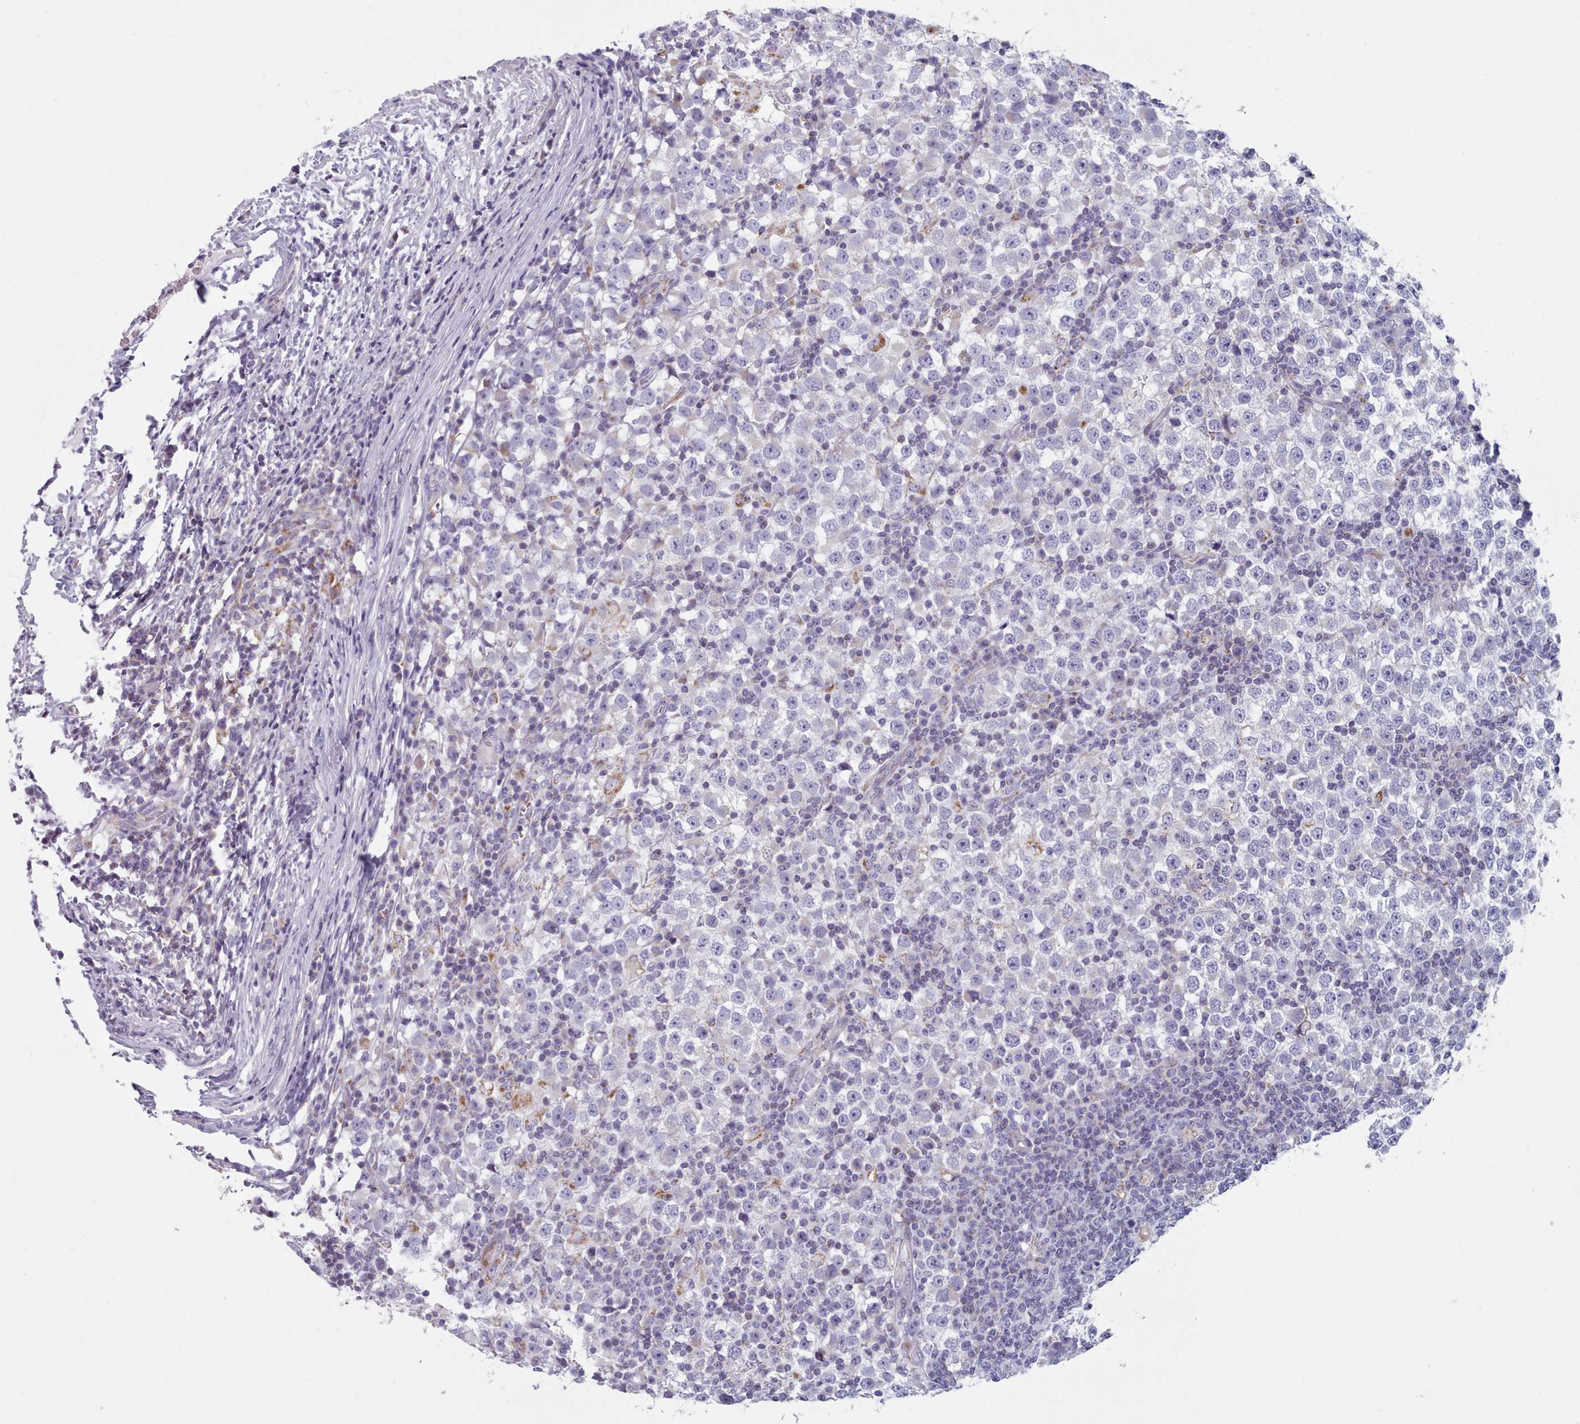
{"staining": {"intensity": "weak", "quantity": "<25%", "location": "cytoplasmic/membranous"}, "tissue": "testis cancer", "cell_type": "Tumor cells", "image_type": "cancer", "snomed": [{"axis": "morphology", "description": "Seminoma, NOS"}, {"axis": "topography", "description": "Testis"}], "caption": "There is no significant staining in tumor cells of testis cancer.", "gene": "FAM170B", "patient": {"sex": "male", "age": 65}}